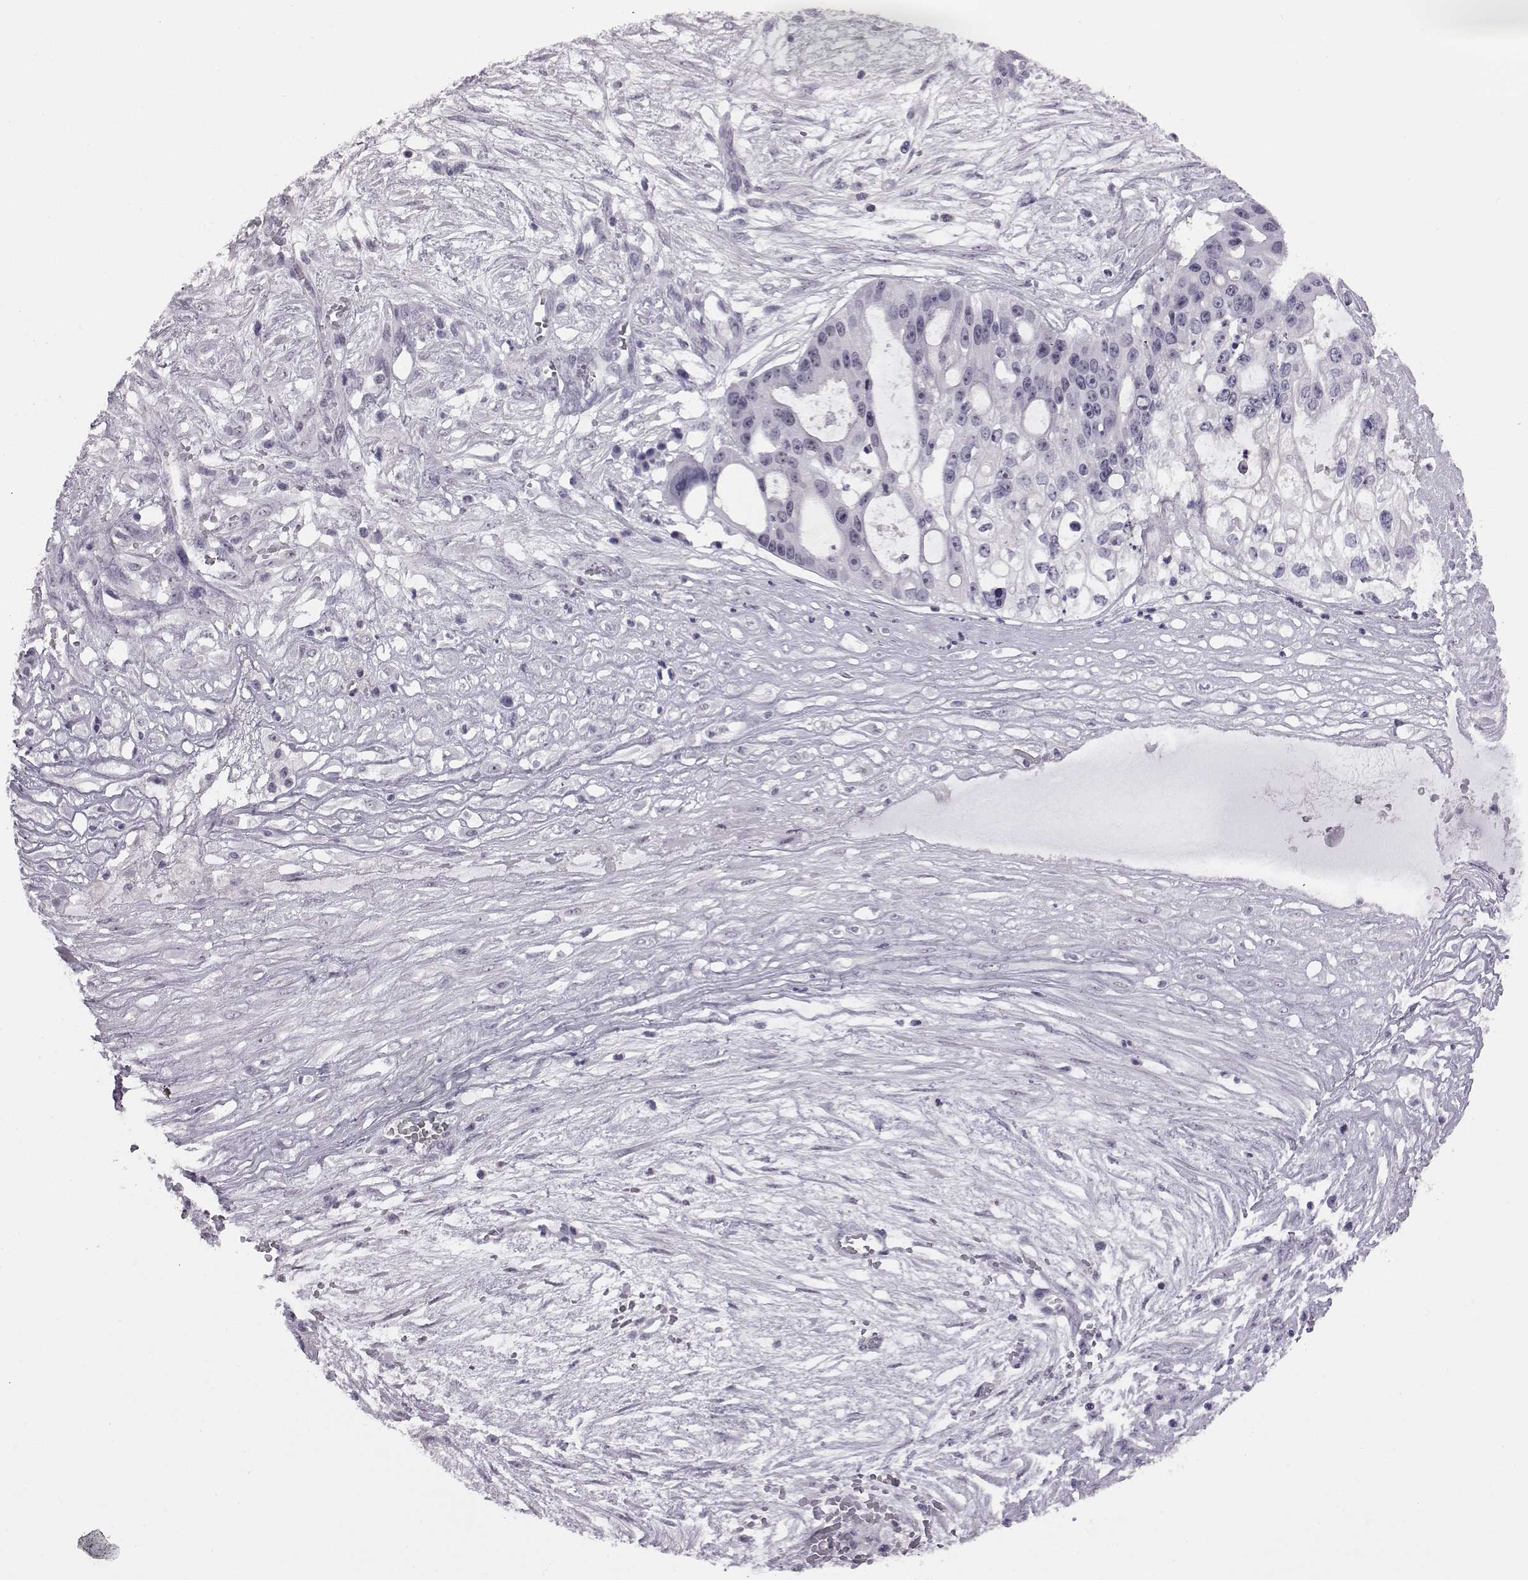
{"staining": {"intensity": "negative", "quantity": "none", "location": "none"}, "tissue": "ovarian cancer", "cell_type": "Tumor cells", "image_type": "cancer", "snomed": [{"axis": "morphology", "description": "Cystadenocarcinoma, serous, NOS"}, {"axis": "topography", "description": "Ovary"}], "caption": "Tumor cells show no significant staining in ovarian serous cystadenocarcinoma.", "gene": "ADGRG2", "patient": {"sex": "female", "age": 56}}